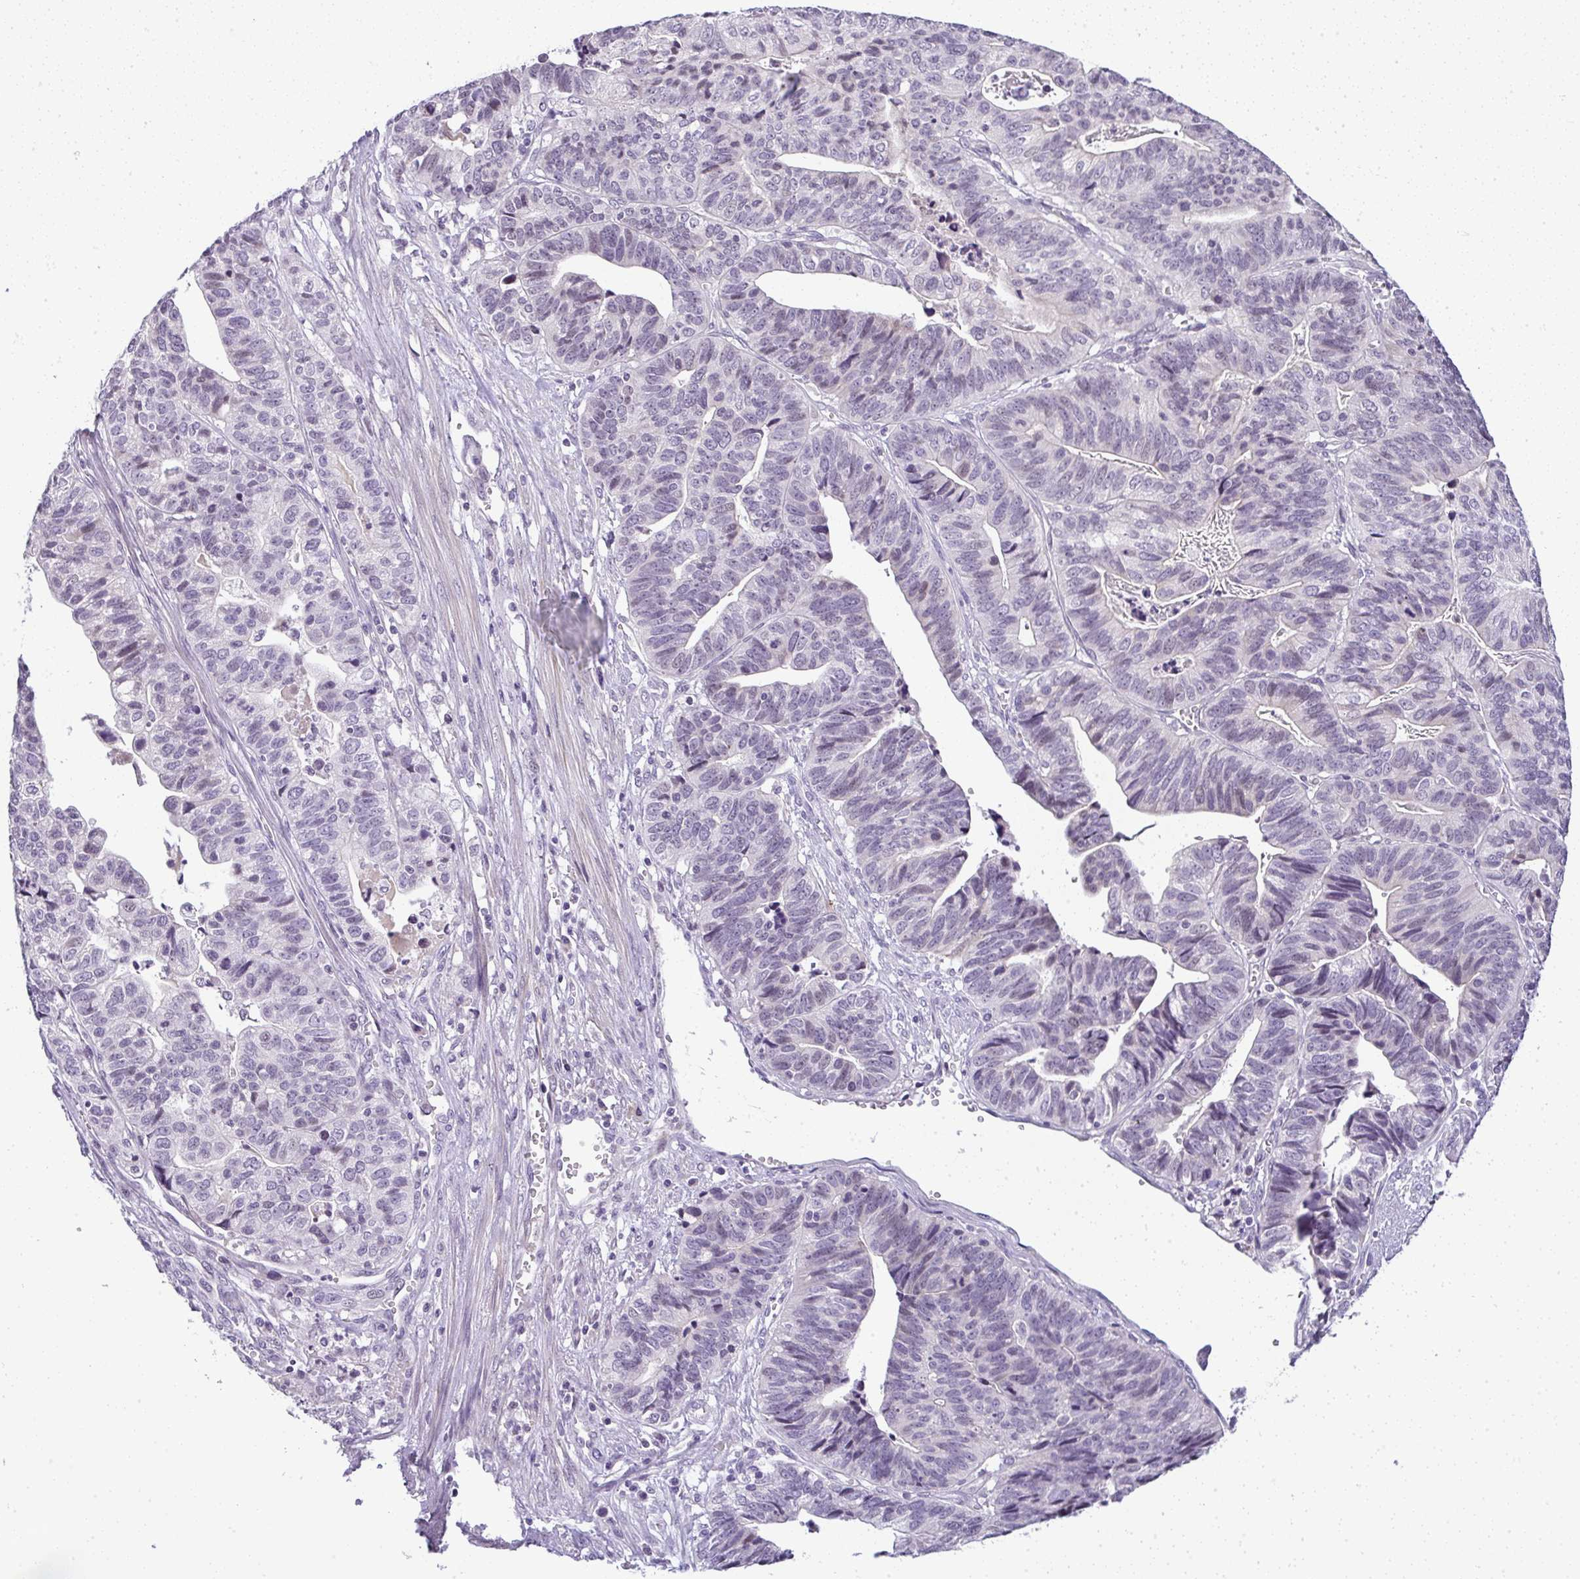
{"staining": {"intensity": "negative", "quantity": "none", "location": "none"}, "tissue": "stomach cancer", "cell_type": "Tumor cells", "image_type": "cancer", "snomed": [{"axis": "morphology", "description": "Adenocarcinoma, NOS"}, {"axis": "topography", "description": "Stomach, upper"}], "caption": "Tumor cells are negative for brown protein staining in adenocarcinoma (stomach).", "gene": "CACNA1S", "patient": {"sex": "female", "age": 67}}